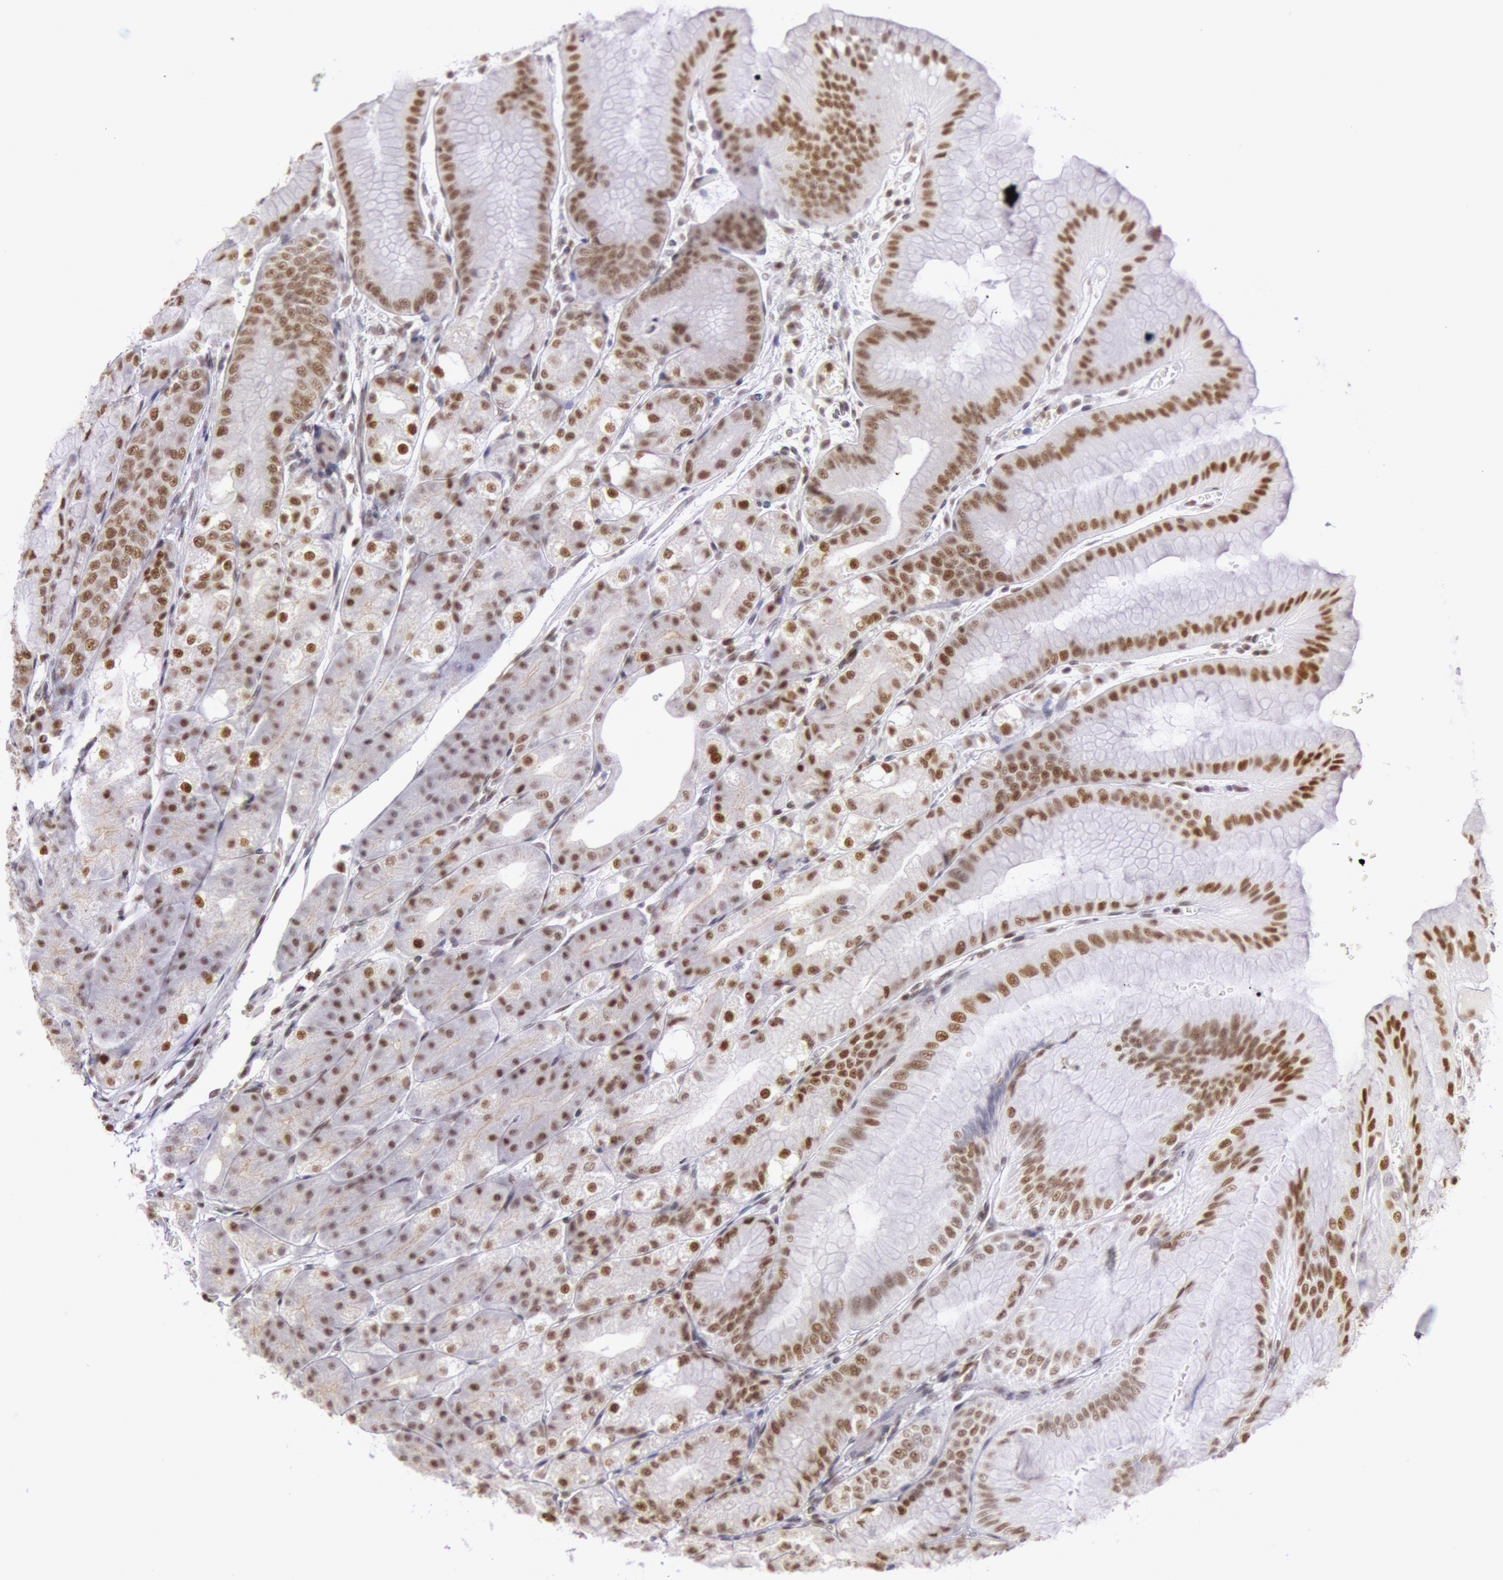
{"staining": {"intensity": "strong", "quantity": ">75%", "location": "nuclear"}, "tissue": "stomach", "cell_type": "Glandular cells", "image_type": "normal", "snomed": [{"axis": "morphology", "description": "Normal tissue, NOS"}, {"axis": "topography", "description": "Stomach, lower"}], "caption": "Stomach stained for a protein shows strong nuclear positivity in glandular cells. Nuclei are stained in blue.", "gene": "ESS2", "patient": {"sex": "male", "age": 71}}